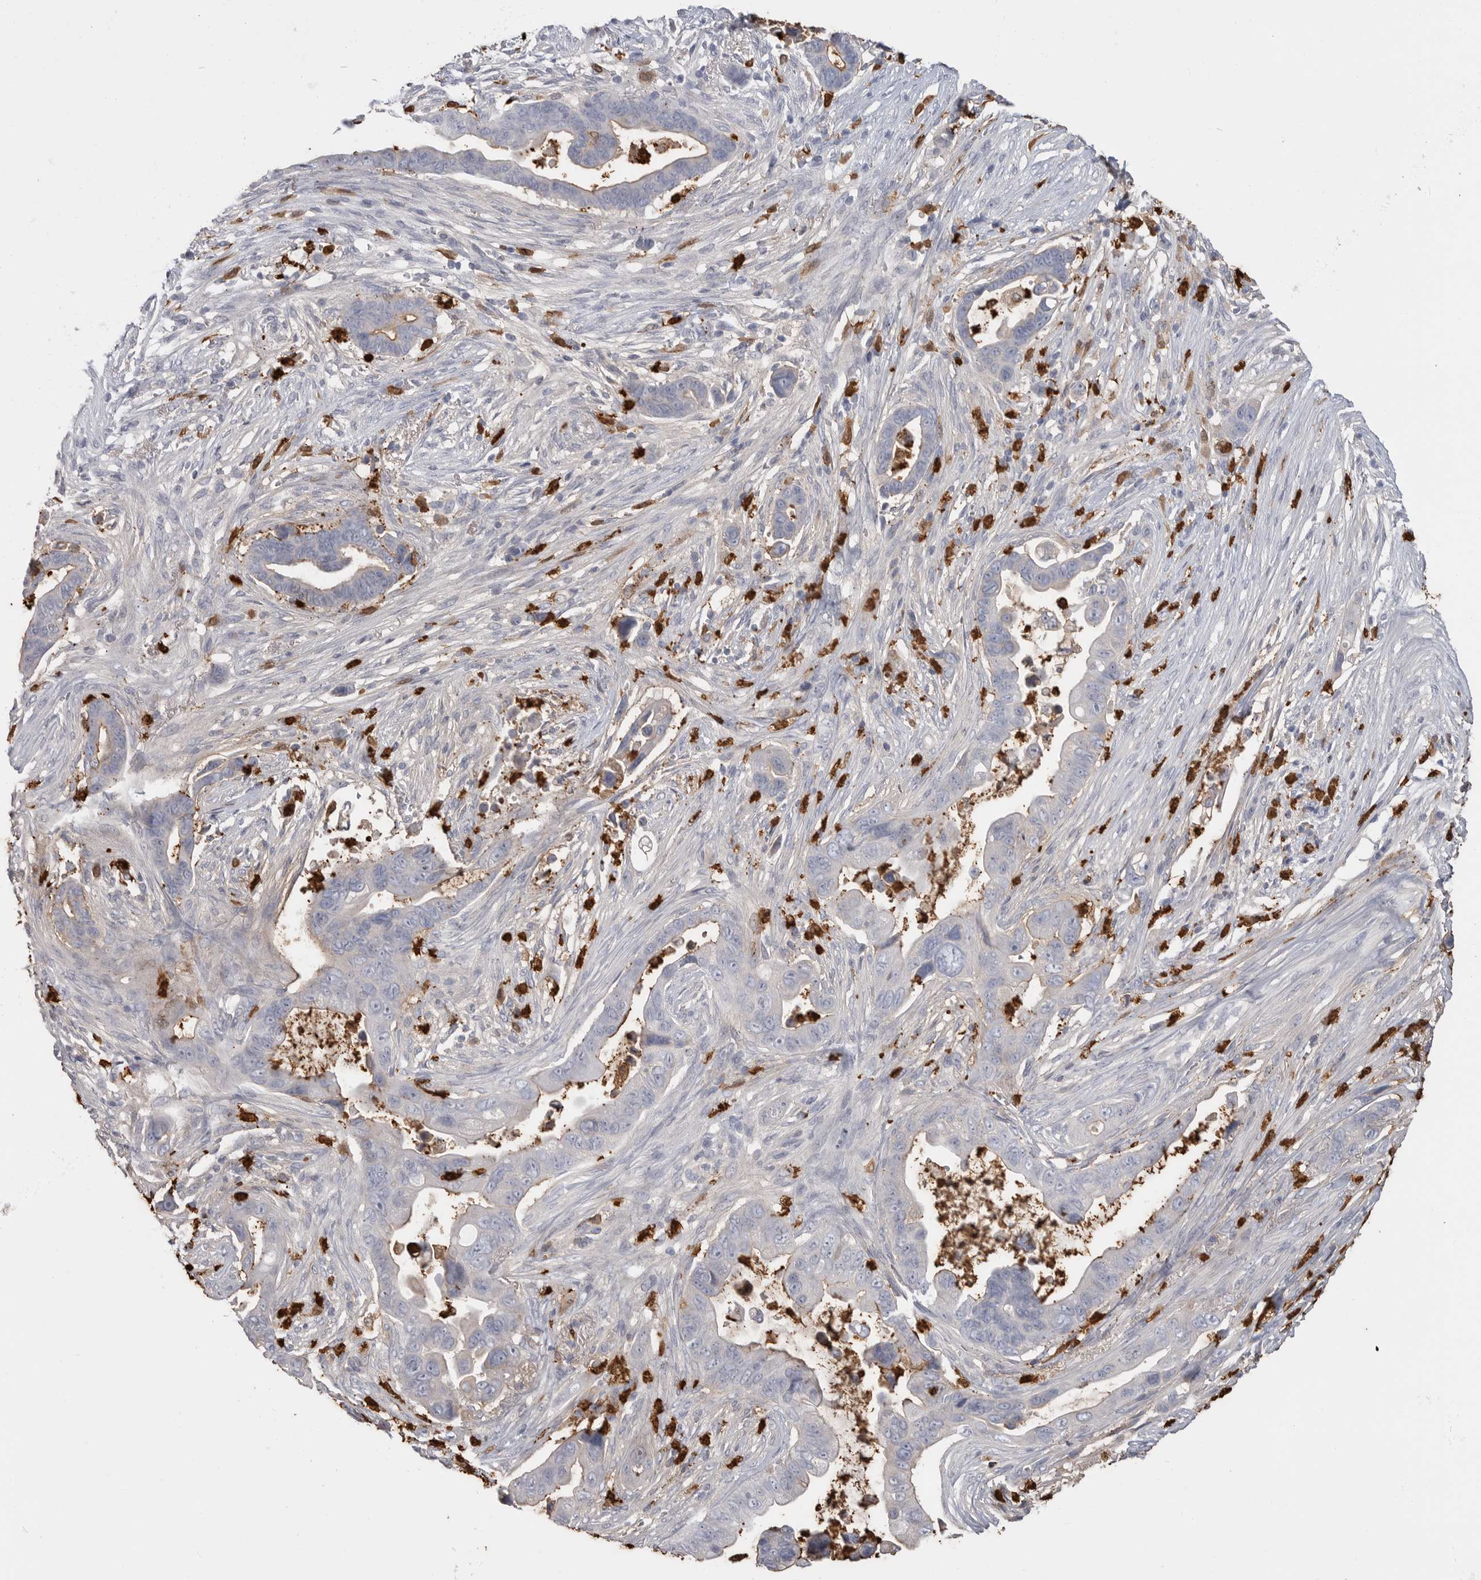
{"staining": {"intensity": "negative", "quantity": "none", "location": "none"}, "tissue": "pancreatic cancer", "cell_type": "Tumor cells", "image_type": "cancer", "snomed": [{"axis": "morphology", "description": "Adenocarcinoma, NOS"}, {"axis": "topography", "description": "Pancreas"}], "caption": "Micrograph shows no protein staining in tumor cells of pancreatic cancer (adenocarcinoma) tissue.", "gene": "CYB561D1", "patient": {"sex": "female", "age": 72}}